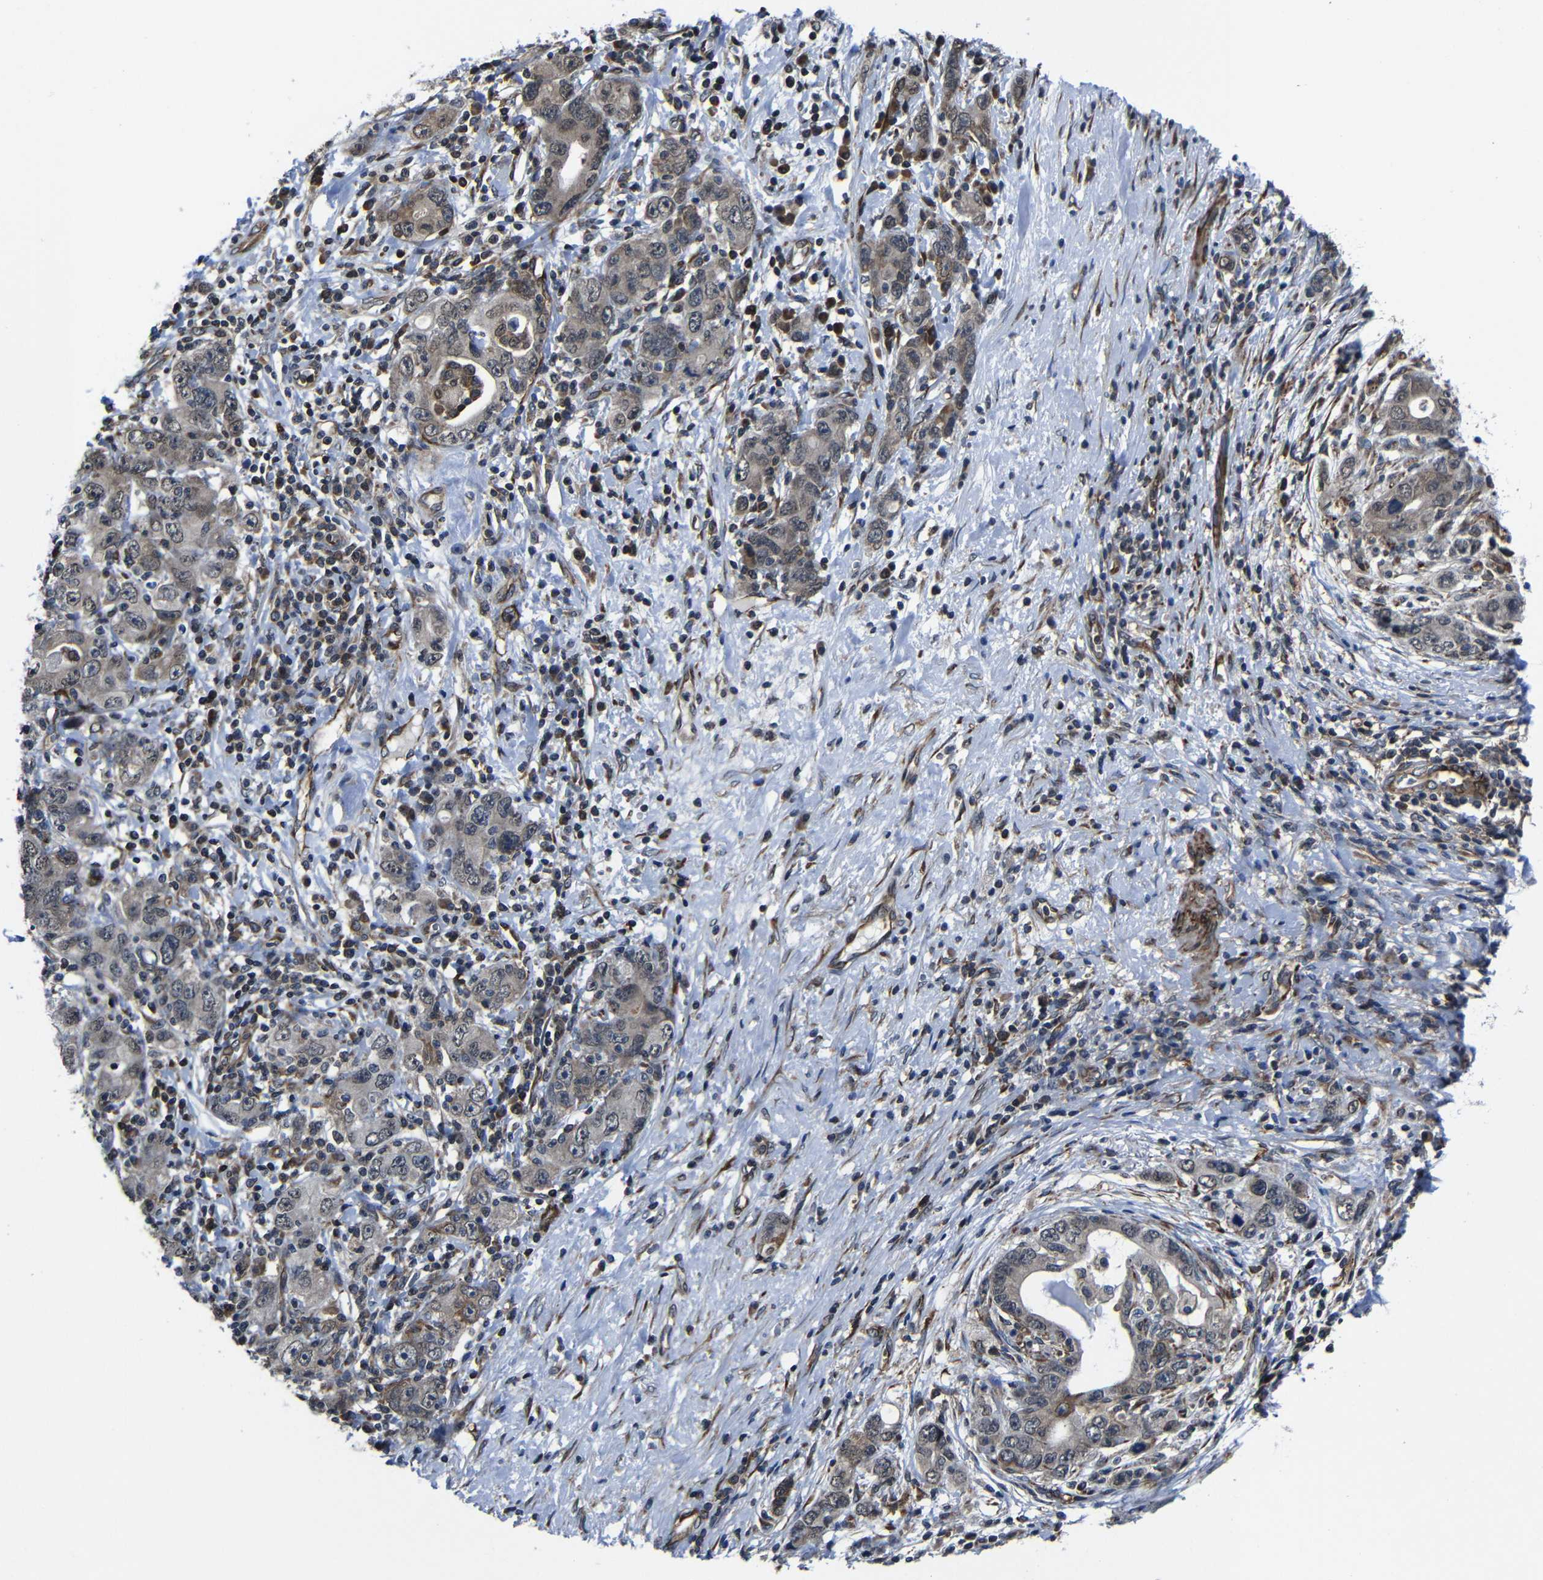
{"staining": {"intensity": "weak", "quantity": ">75%", "location": "cytoplasmic/membranous"}, "tissue": "stomach cancer", "cell_type": "Tumor cells", "image_type": "cancer", "snomed": [{"axis": "morphology", "description": "Adenocarcinoma, NOS"}, {"axis": "topography", "description": "Stomach, lower"}], "caption": "This histopathology image exhibits immunohistochemistry (IHC) staining of human stomach cancer, with low weak cytoplasmic/membranous positivity in about >75% of tumor cells.", "gene": "KIAA0513", "patient": {"sex": "female", "age": 93}}